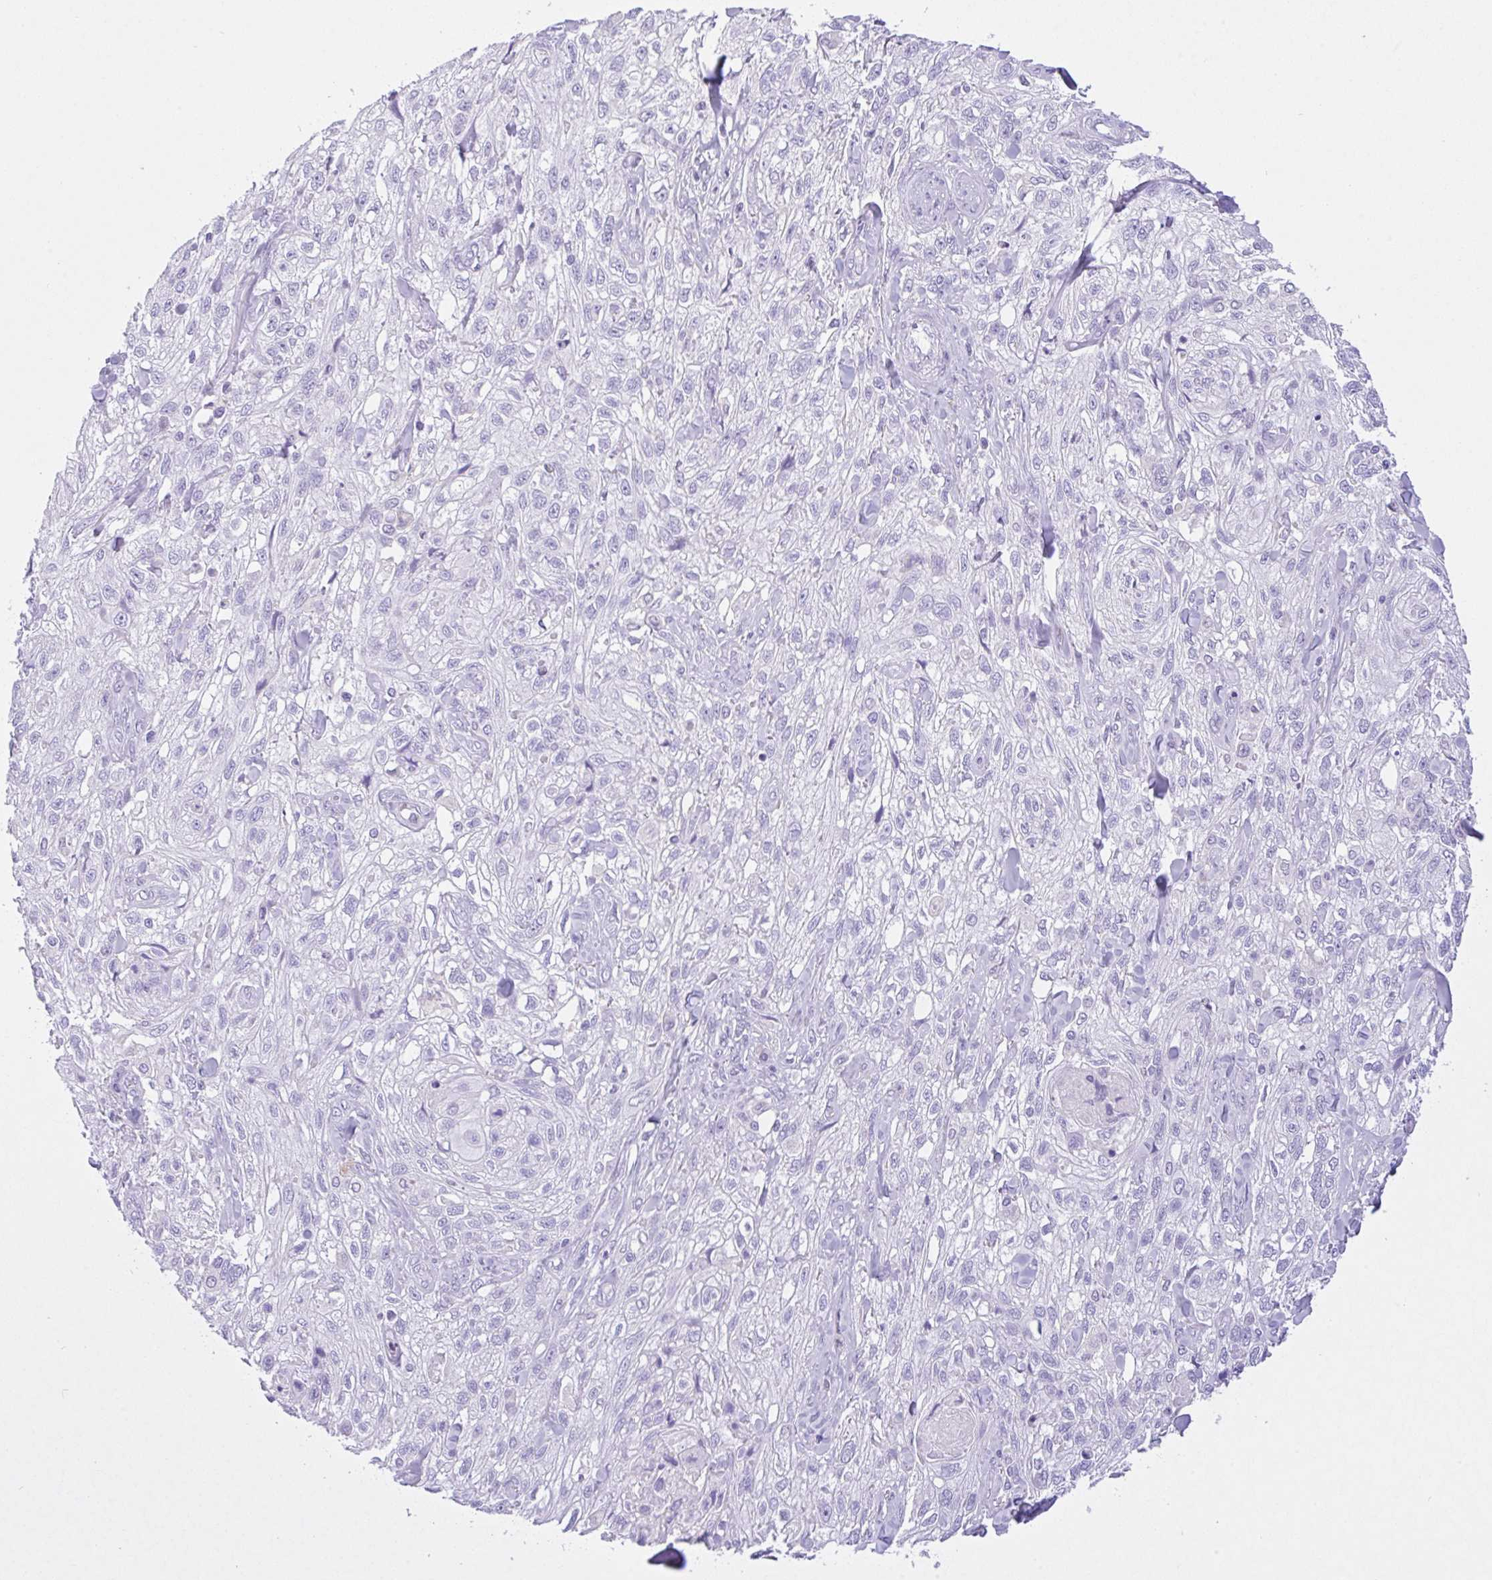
{"staining": {"intensity": "negative", "quantity": "none", "location": "none"}, "tissue": "skin cancer", "cell_type": "Tumor cells", "image_type": "cancer", "snomed": [{"axis": "morphology", "description": "Squamous cell carcinoma, NOS"}, {"axis": "topography", "description": "Skin"}, {"axis": "topography", "description": "Vulva"}], "caption": "This photomicrograph is of skin cancer (squamous cell carcinoma) stained with immunohistochemistry (IHC) to label a protein in brown with the nuclei are counter-stained blue. There is no positivity in tumor cells. (Stains: DAB immunohistochemistry (IHC) with hematoxylin counter stain, Microscopy: brightfield microscopy at high magnification).", "gene": "NCF1", "patient": {"sex": "female", "age": 86}}